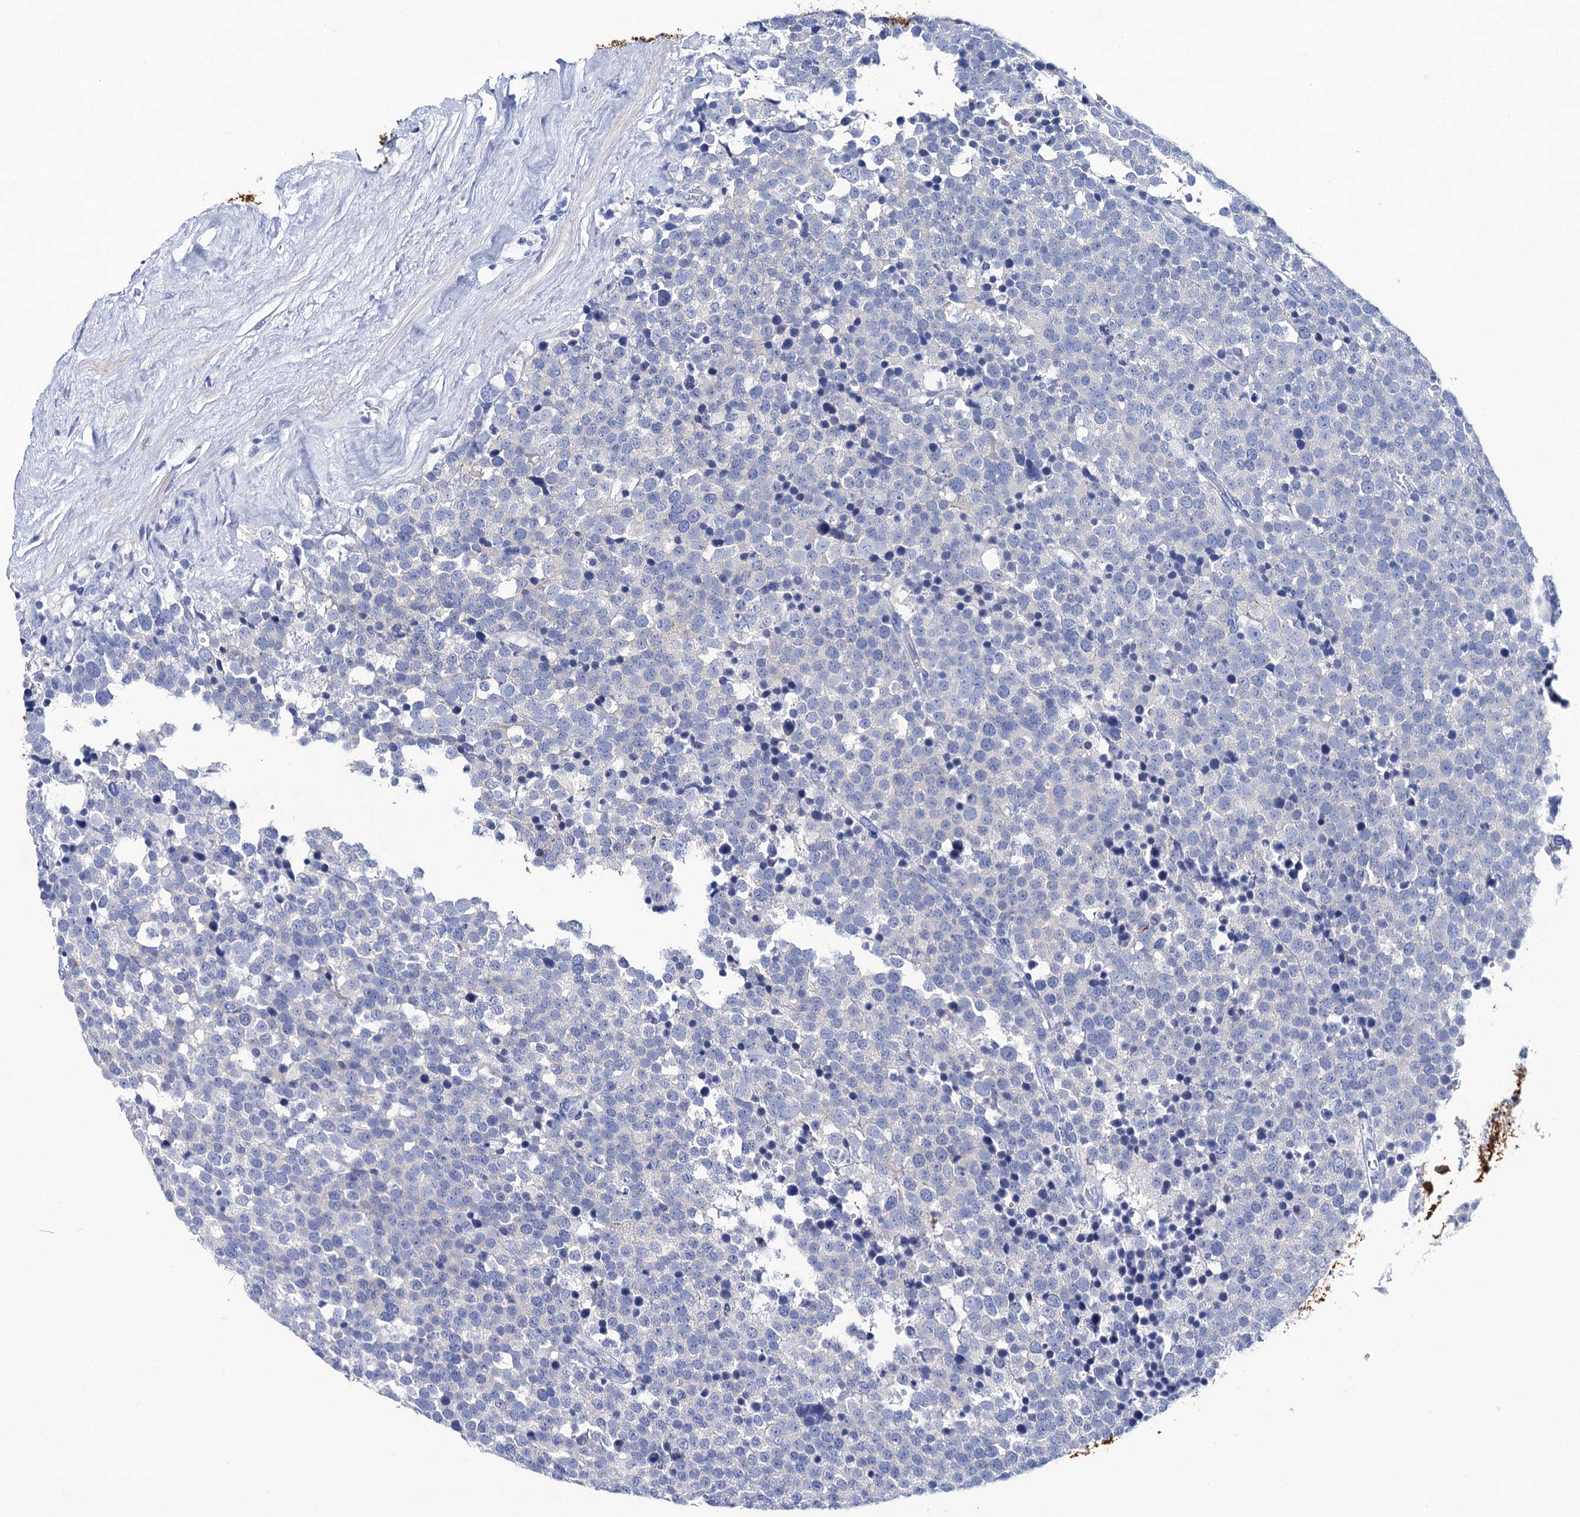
{"staining": {"intensity": "negative", "quantity": "none", "location": "none"}, "tissue": "testis cancer", "cell_type": "Tumor cells", "image_type": "cancer", "snomed": [{"axis": "morphology", "description": "Seminoma, NOS"}, {"axis": "topography", "description": "Testis"}], "caption": "This is an immunohistochemistry (IHC) image of human testis cancer. There is no expression in tumor cells.", "gene": "RAB3IP", "patient": {"sex": "male", "age": 71}}